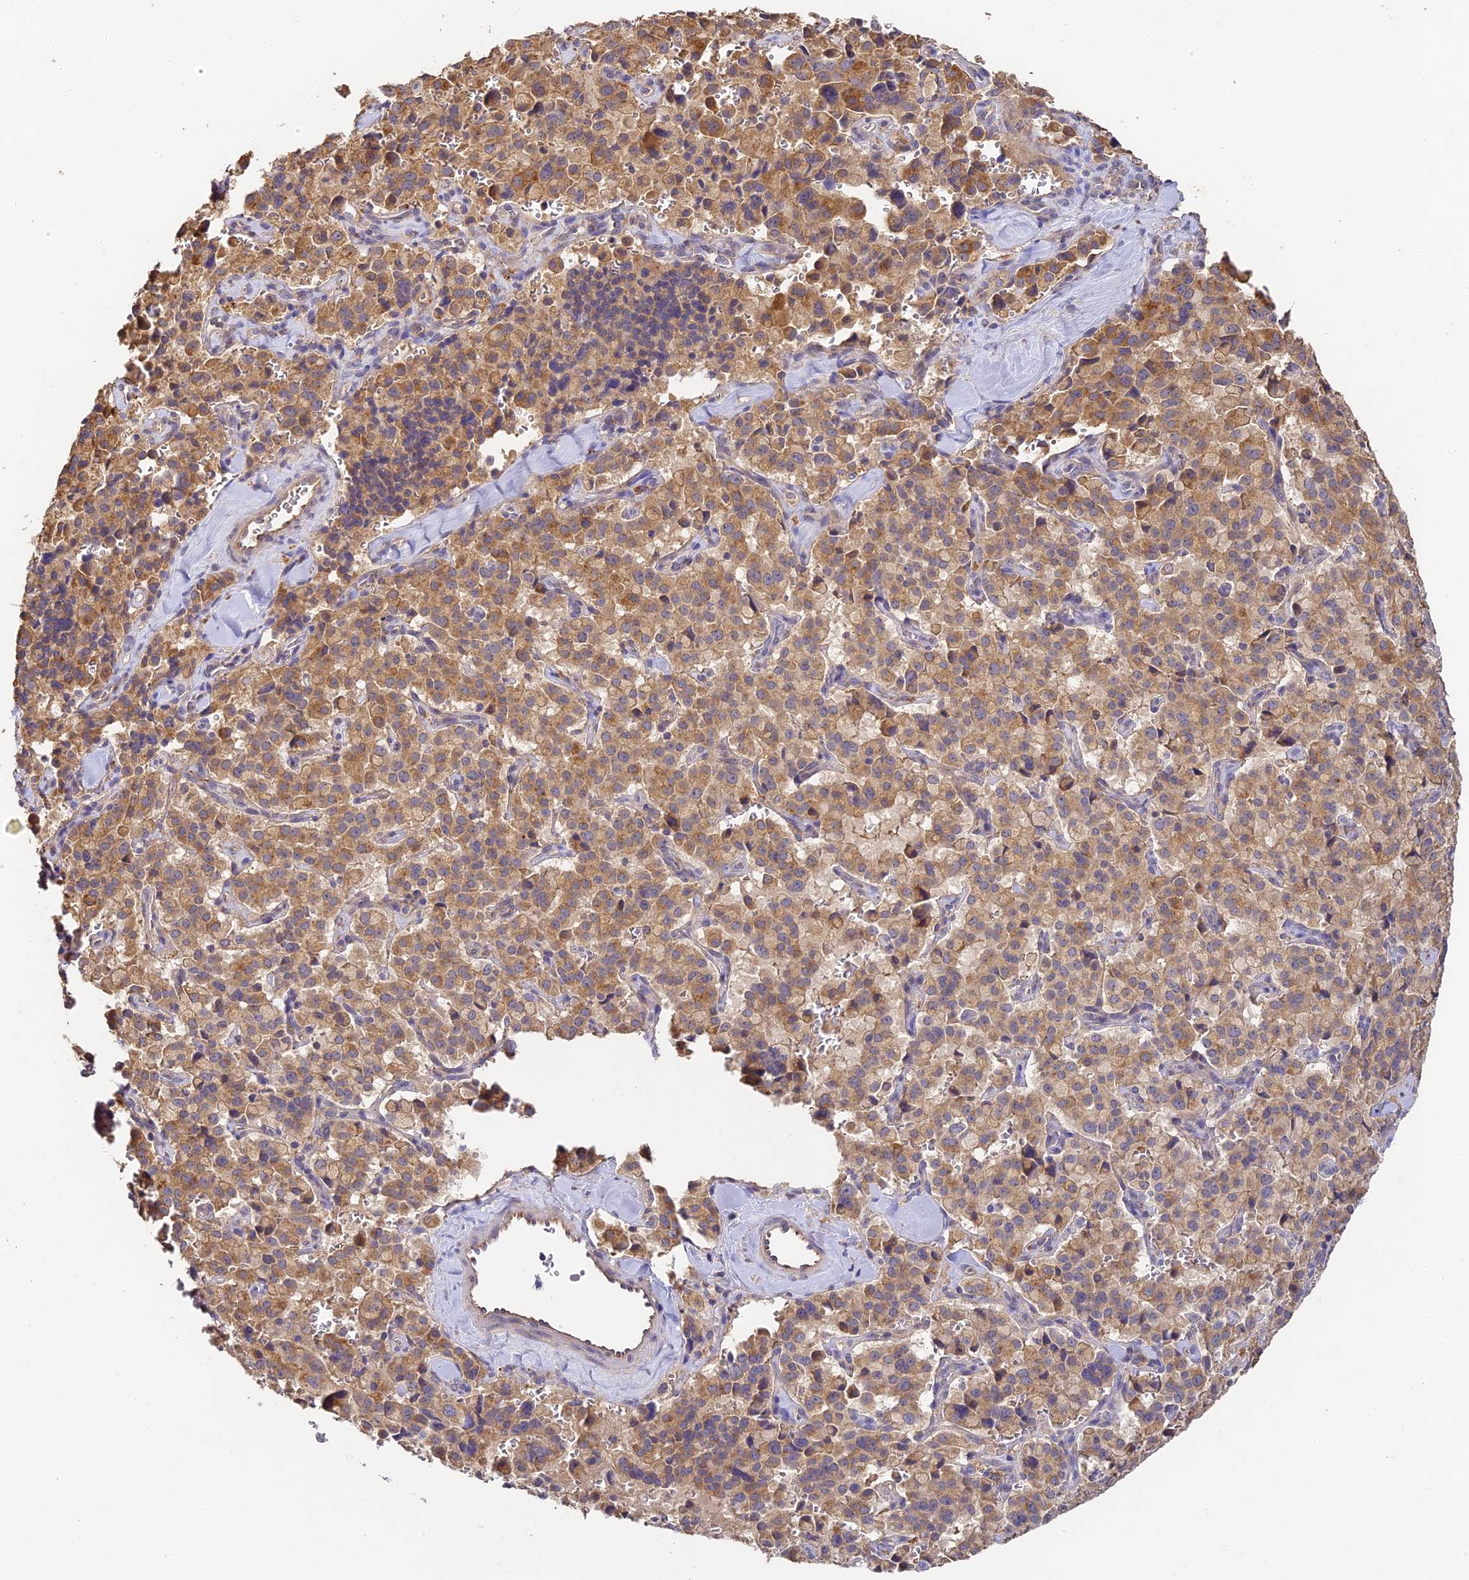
{"staining": {"intensity": "moderate", "quantity": ">75%", "location": "cytoplasmic/membranous"}, "tissue": "pancreatic cancer", "cell_type": "Tumor cells", "image_type": "cancer", "snomed": [{"axis": "morphology", "description": "Adenocarcinoma, NOS"}, {"axis": "topography", "description": "Pancreas"}], "caption": "Moderate cytoplasmic/membranous positivity is identified in about >75% of tumor cells in pancreatic adenocarcinoma. (DAB = brown stain, brightfield microscopy at high magnification).", "gene": "YAE1", "patient": {"sex": "male", "age": 65}}